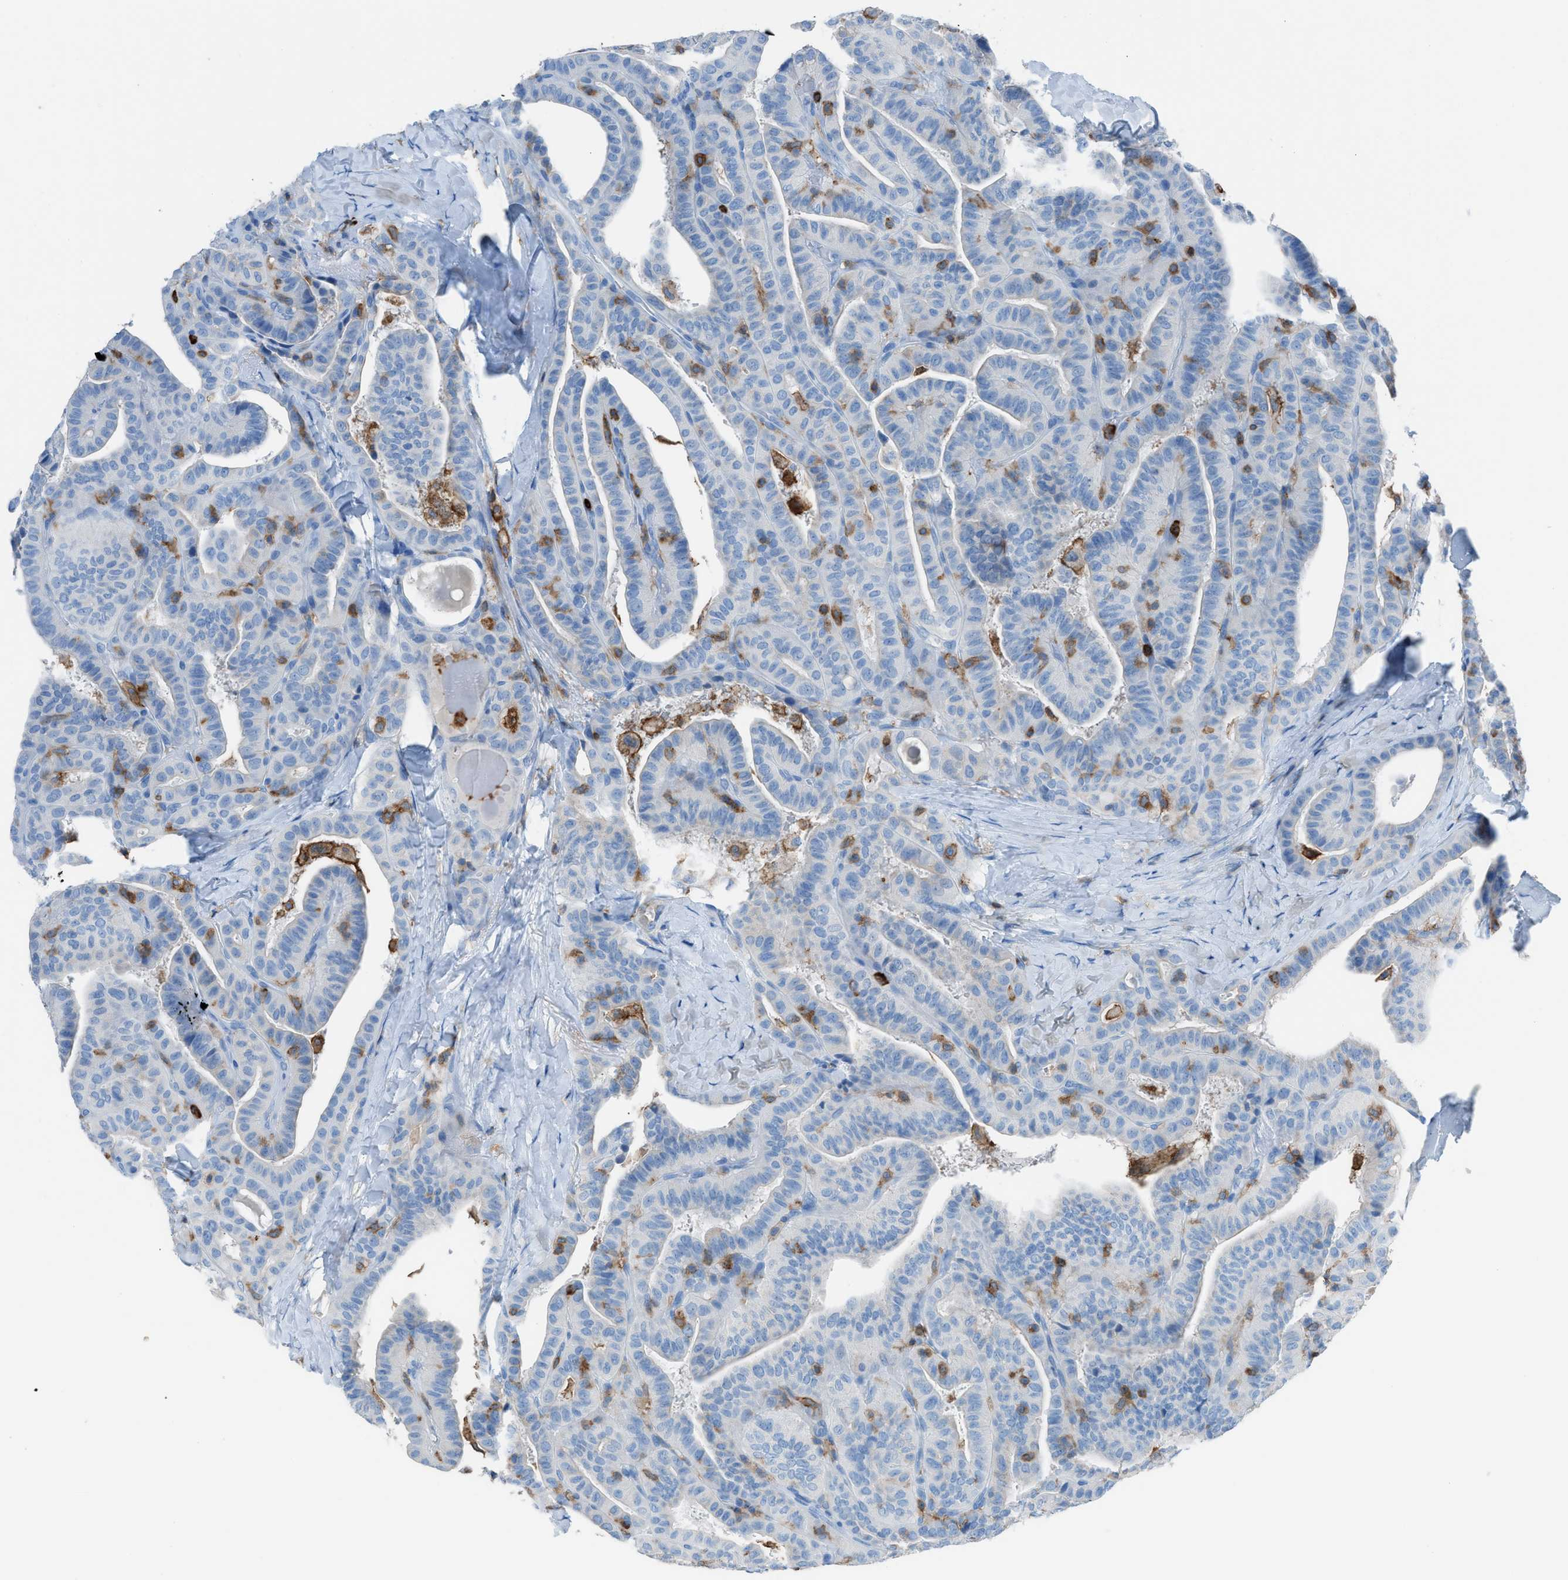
{"staining": {"intensity": "negative", "quantity": "none", "location": "none"}, "tissue": "thyroid cancer", "cell_type": "Tumor cells", "image_type": "cancer", "snomed": [{"axis": "morphology", "description": "Papillary adenocarcinoma, NOS"}, {"axis": "topography", "description": "Thyroid gland"}], "caption": "High power microscopy micrograph of an immunohistochemistry photomicrograph of papillary adenocarcinoma (thyroid), revealing no significant staining in tumor cells.", "gene": "ITGB2", "patient": {"sex": "male", "age": 77}}